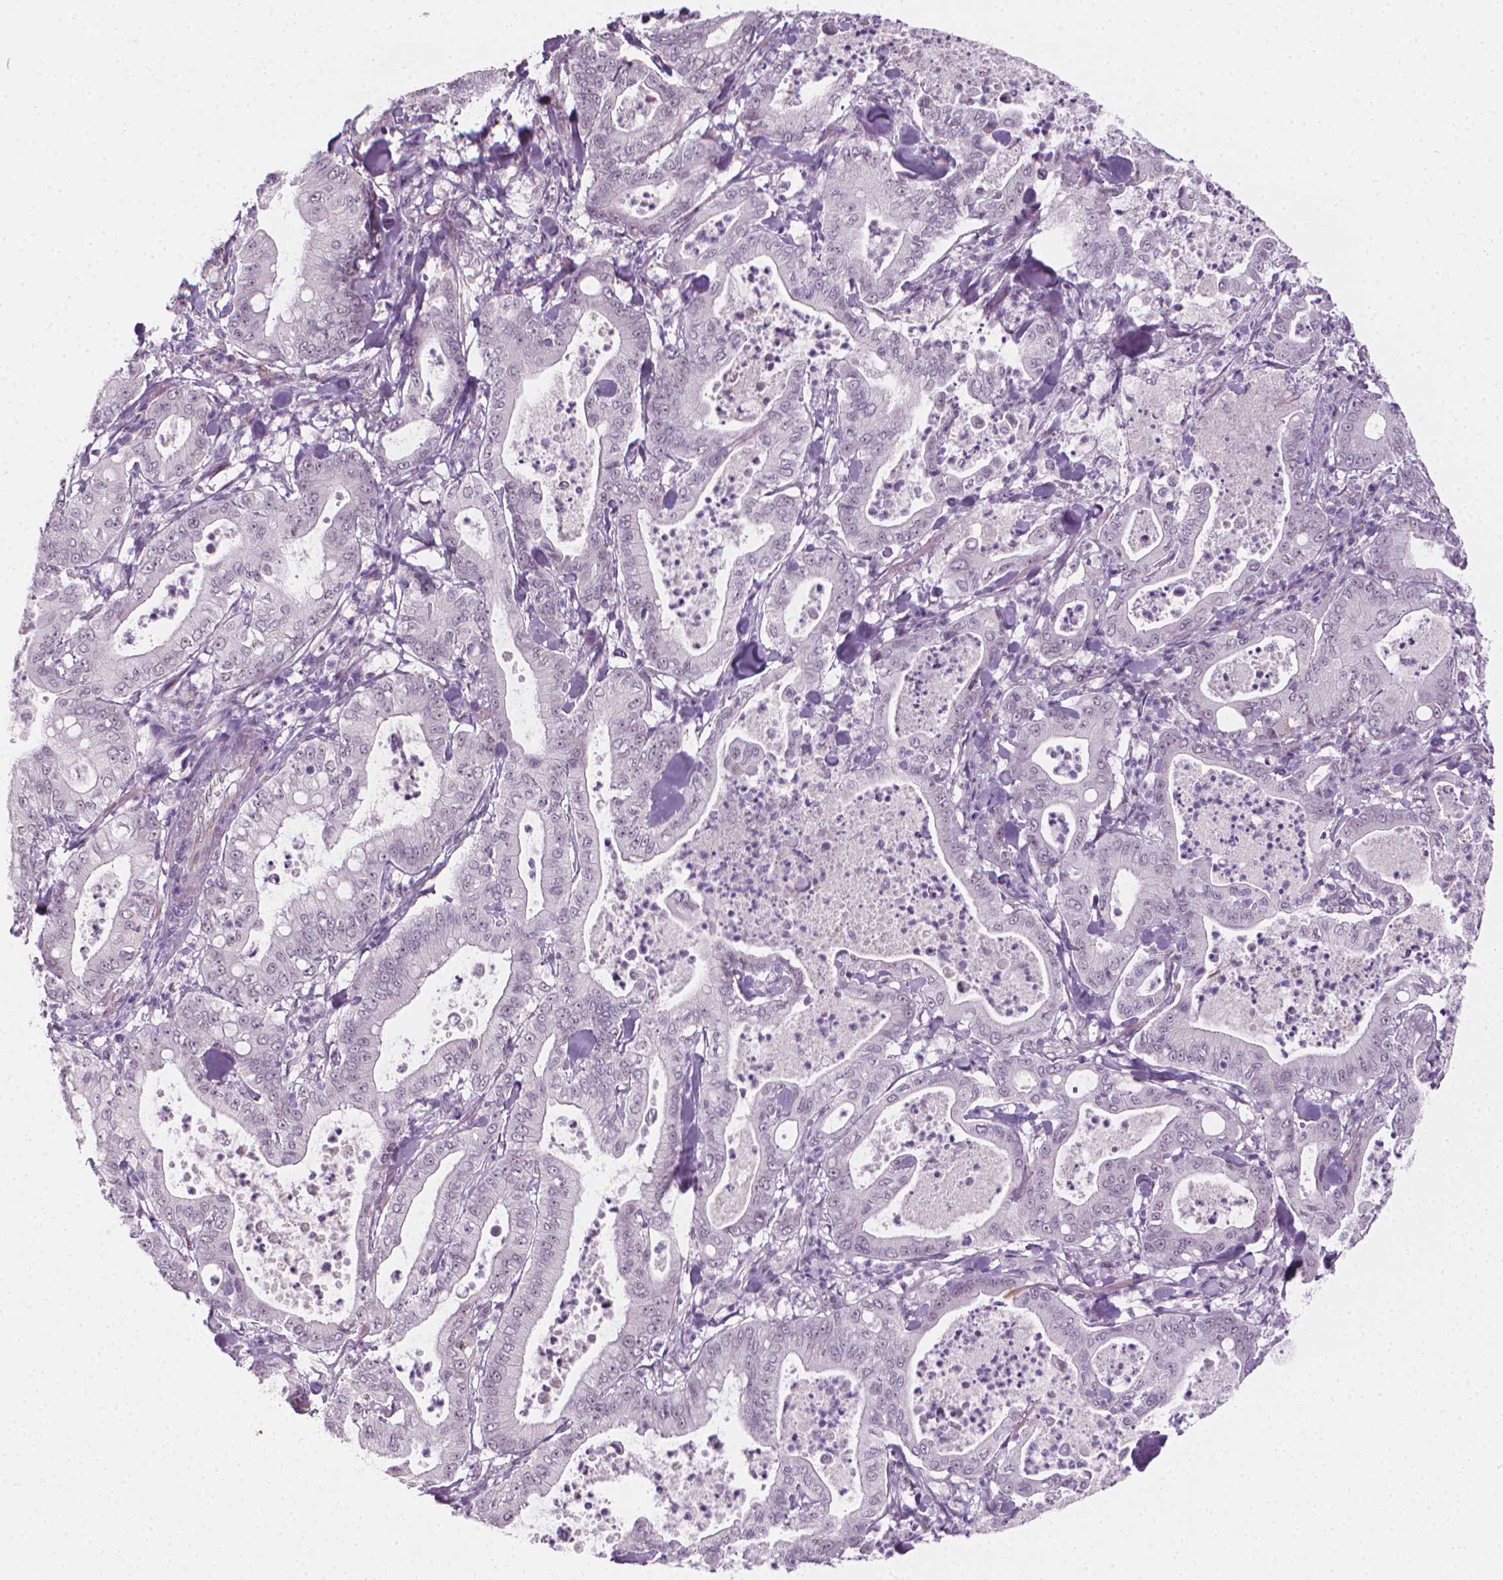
{"staining": {"intensity": "negative", "quantity": "none", "location": "none"}, "tissue": "pancreatic cancer", "cell_type": "Tumor cells", "image_type": "cancer", "snomed": [{"axis": "morphology", "description": "Adenocarcinoma, NOS"}, {"axis": "topography", "description": "Pancreas"}], "caption": "IHC micrograph of adenocarcinoma (pancreatic) stained for a protein (brown), which exhibits no staining in tumor cells.", "gene": "CDKN1C", "patient": {"sex": "male", "age": 71}}